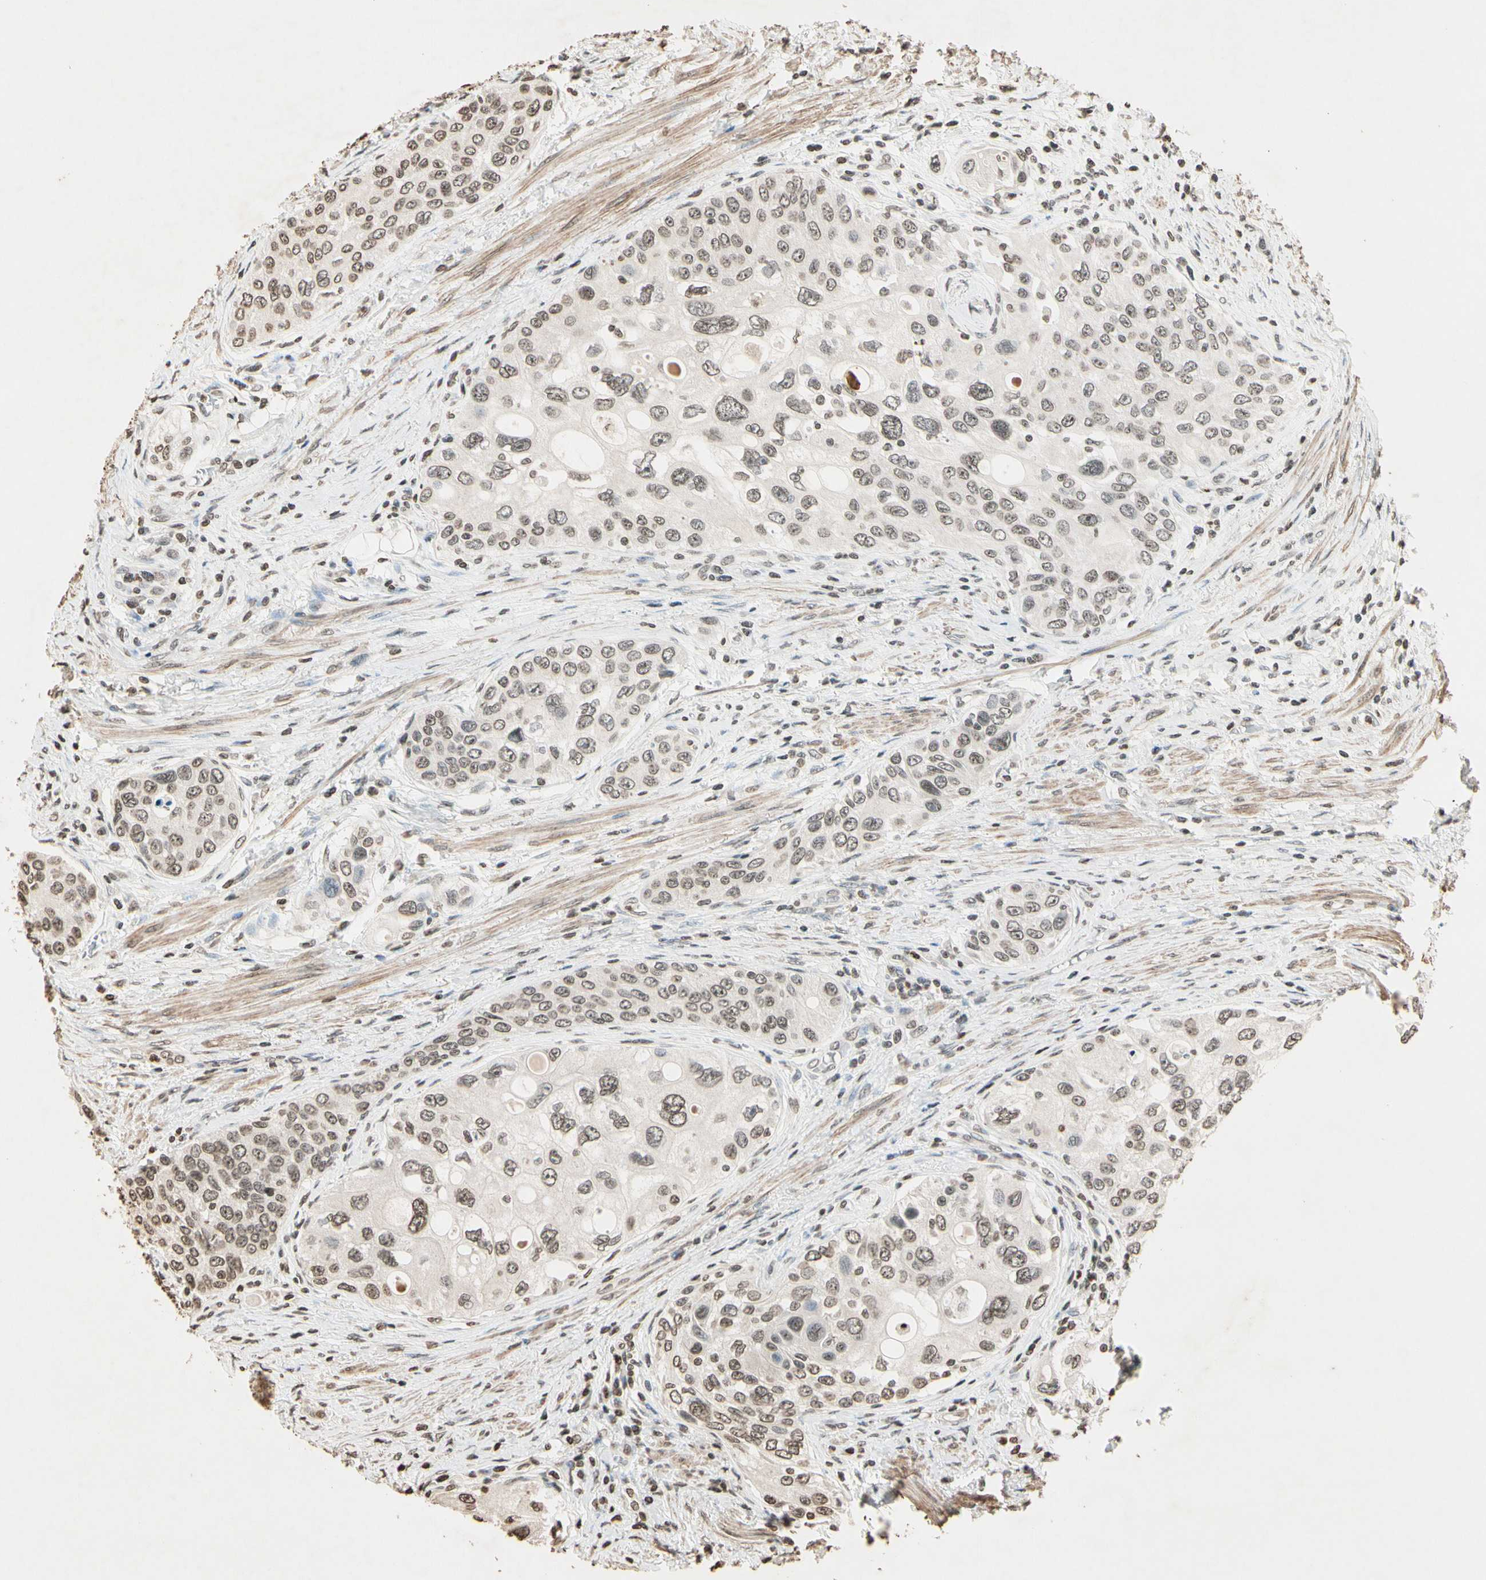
{"staining": {"intensity": "weak", "quantity": "25%-75%", "location": "none"}, "tissue": "urothelial cancer", "cell_type": "Tumor cells", "image_type": "cancer", "snomed": [{"axis": "morphology", "description": "Urothelial carcinoma, High grade"}, {"axis": "topography", "description": "Urinary bladder"}], "caption": "IHC photomicrograph of urothelial cancer stained for a protein (brown), which displays low levels of weak None expression in about 25%-75% of tumor cells.", "gene": "TOP1", "patient": {"sex": "female", "age": 56}}